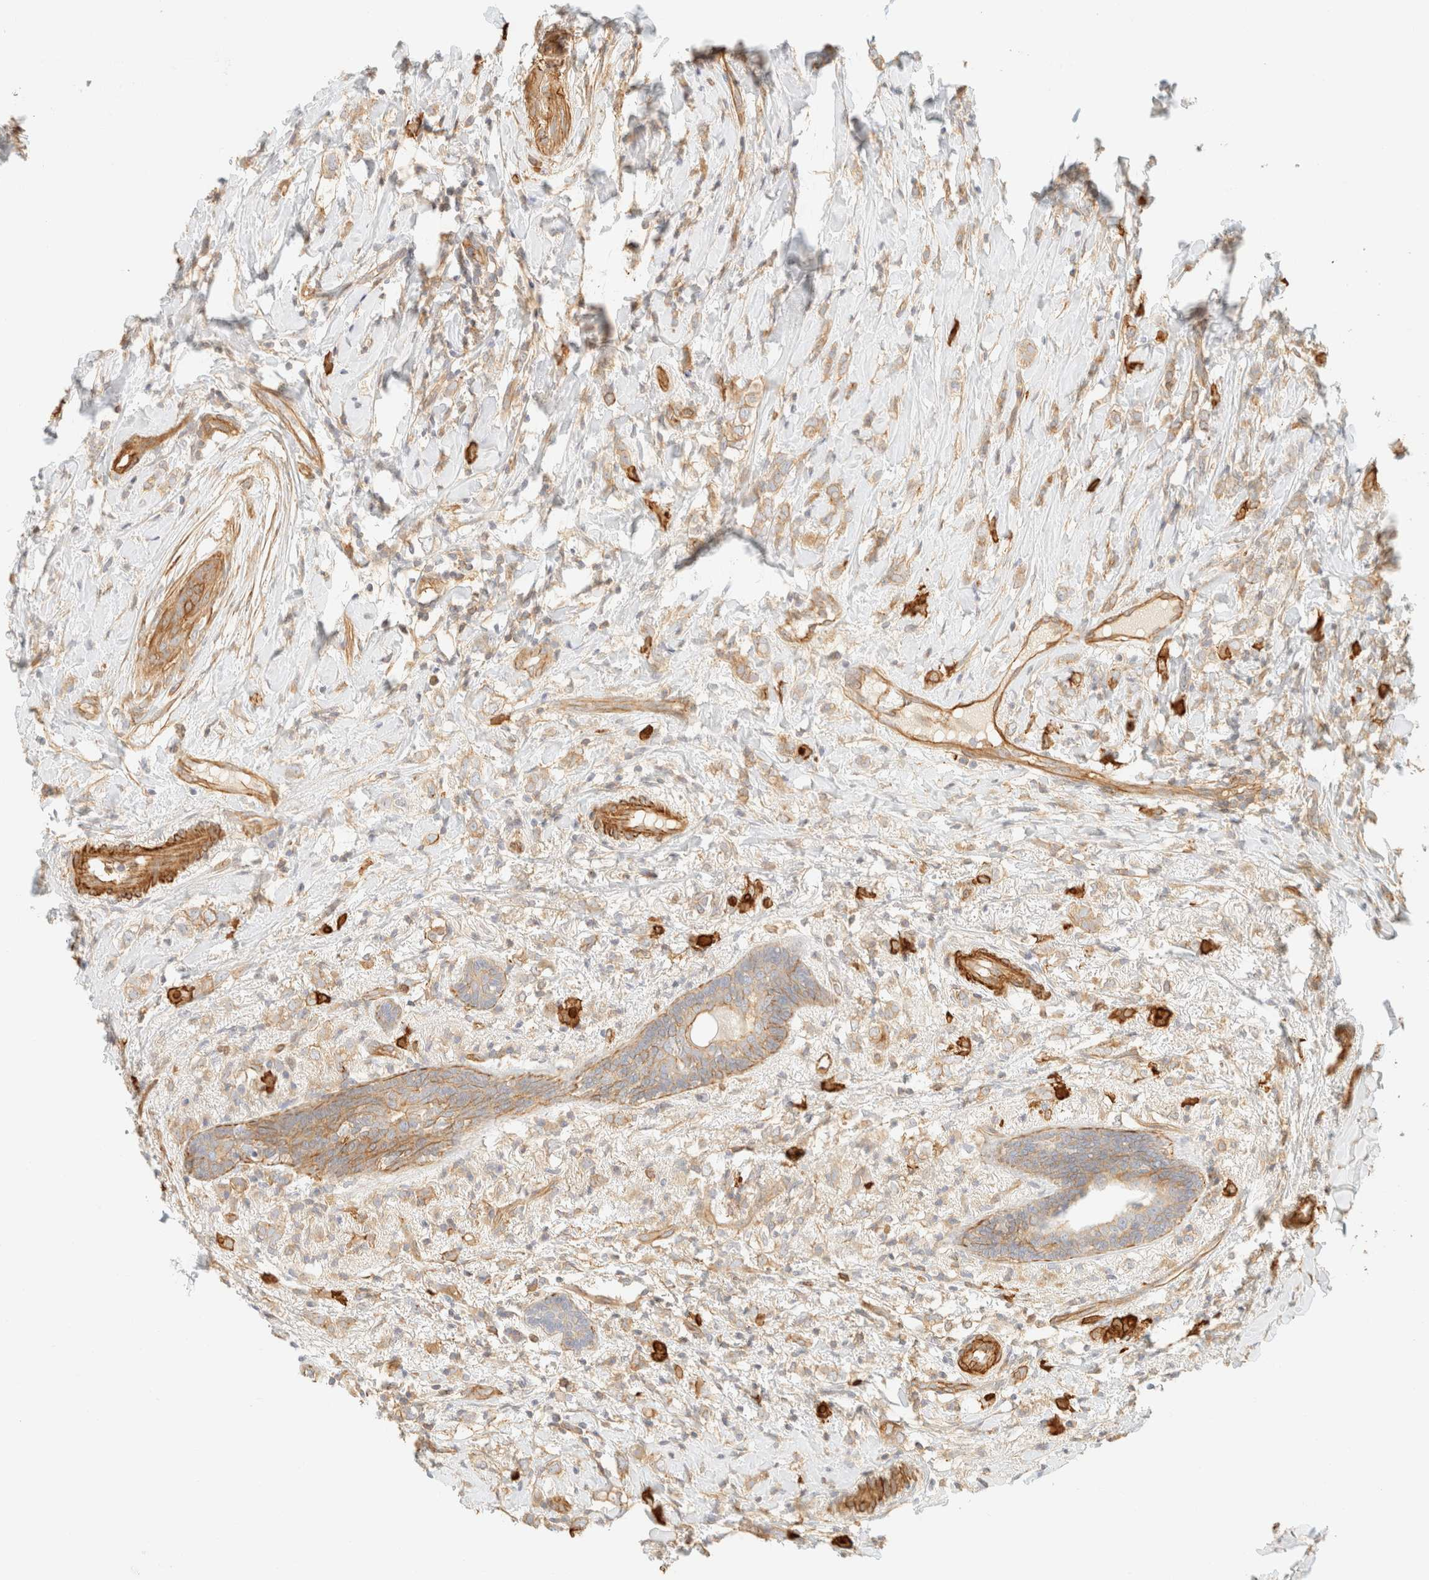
{"staining": {"intensity": "weak", "quantity": ">75%", "location": "cytoplasmic/membranous"}, "tissue": "breast cancer", "cell_type": "Tumor cells", "image_type": "cancer", "snomed": [{"axis": "morphology", "description": "Normal tissue, NOS"}, {"axis": "morphology", "description": "Lobular carcinoma"}, {"axis": "topography", "description": "Breast"}], "caption": "Weak cytoplasmic/membranous protein positivity is seen in approximately >75% of tumor cells in breast lobular carcinoma.", "gene": "OTOP2", "patient": {"sex": "female", "age": 47}}